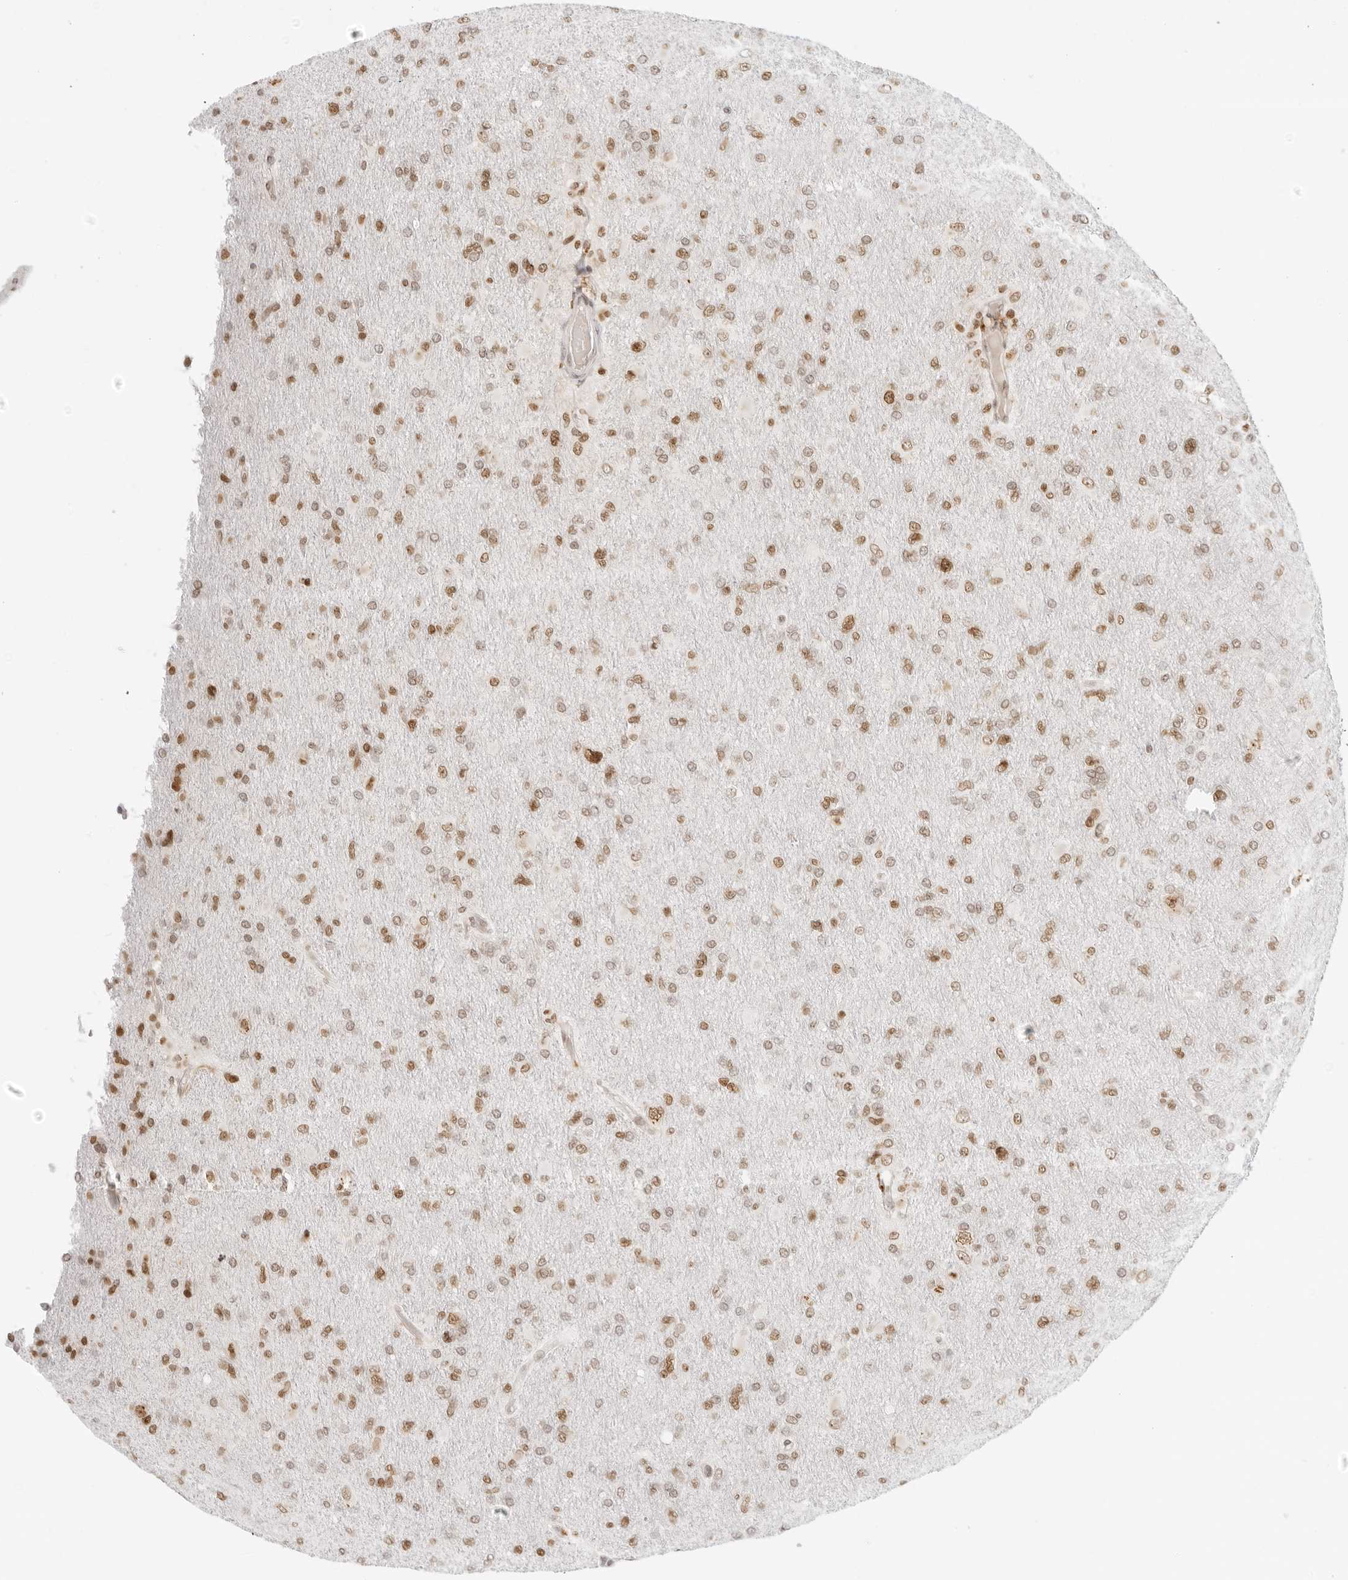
{"staining": {"intensity": "moderate", "quantity": ">75%", "location": "nuclear"}, "tissue": "glioma", "cell_type": "Tumor cells", "image_type": "cancer", "snomed": [{"axis": "morphology", "description": "Glioma, malignant, High grade"}, {"axis": "topography", "description": "Cerebral cortex"}], "caption": "Glioma stained for a protein (brown) reveals moderate nuclear positive staining in approximately >75% of tumor cells.", "gene": "RCC1", "patient": {"sex": "female", "age": 36}}